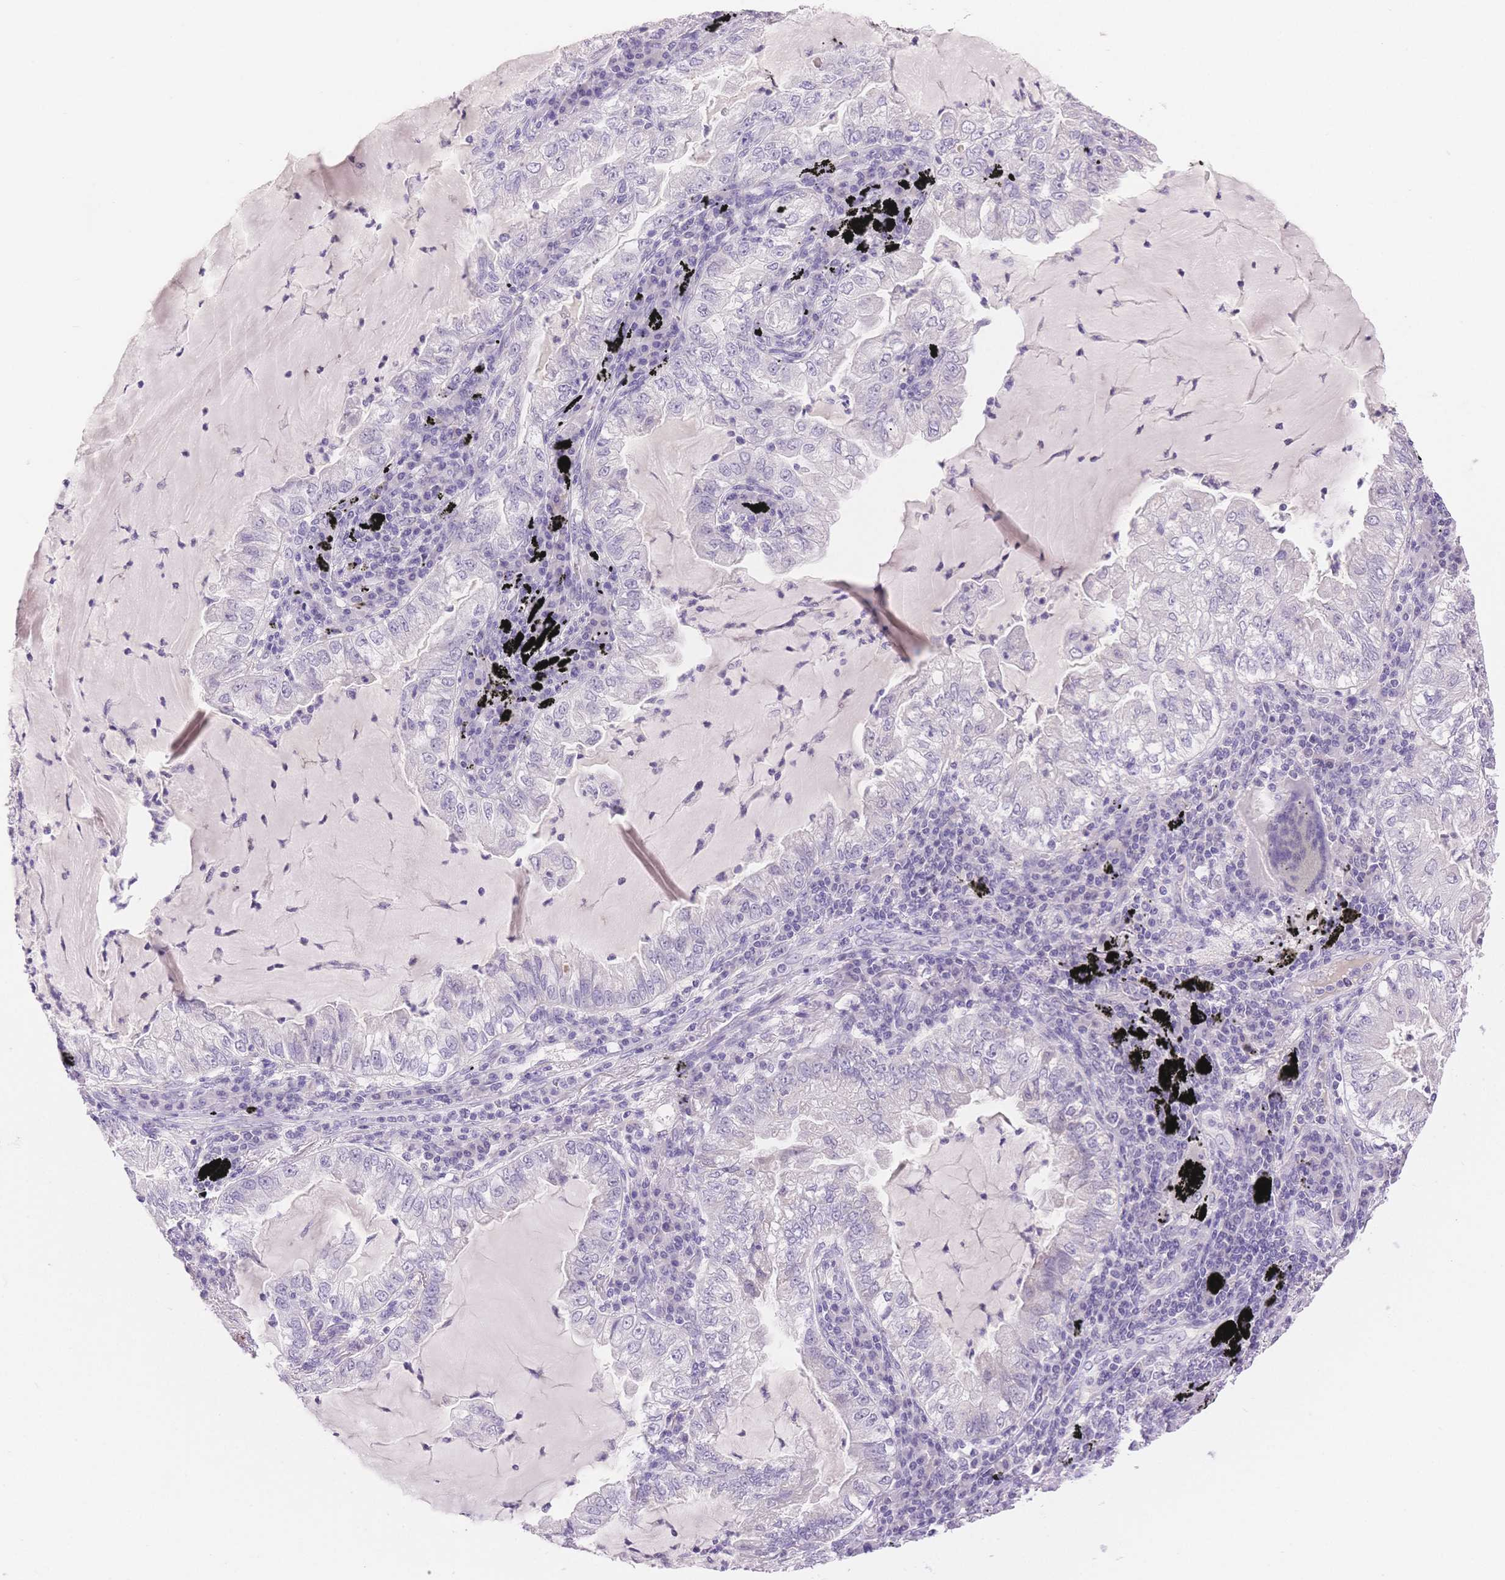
{"staining": {"intensity": "negative", "quantity": "none", "location": "none"}, "tissue": "lung cancer", "cell_type": "Tumor cells", "image_type": "cancer", "snomed": [{"axis": "morphology", "description": "Adenocarcinoma, NOS"}, {"axis": "topography", "description": "Lung"}], "caption": "Tumor cells are negative for protein expression in human lung cancer.", "gene": "MYOM1", "patient": {"sex": "female", "age": 73}}